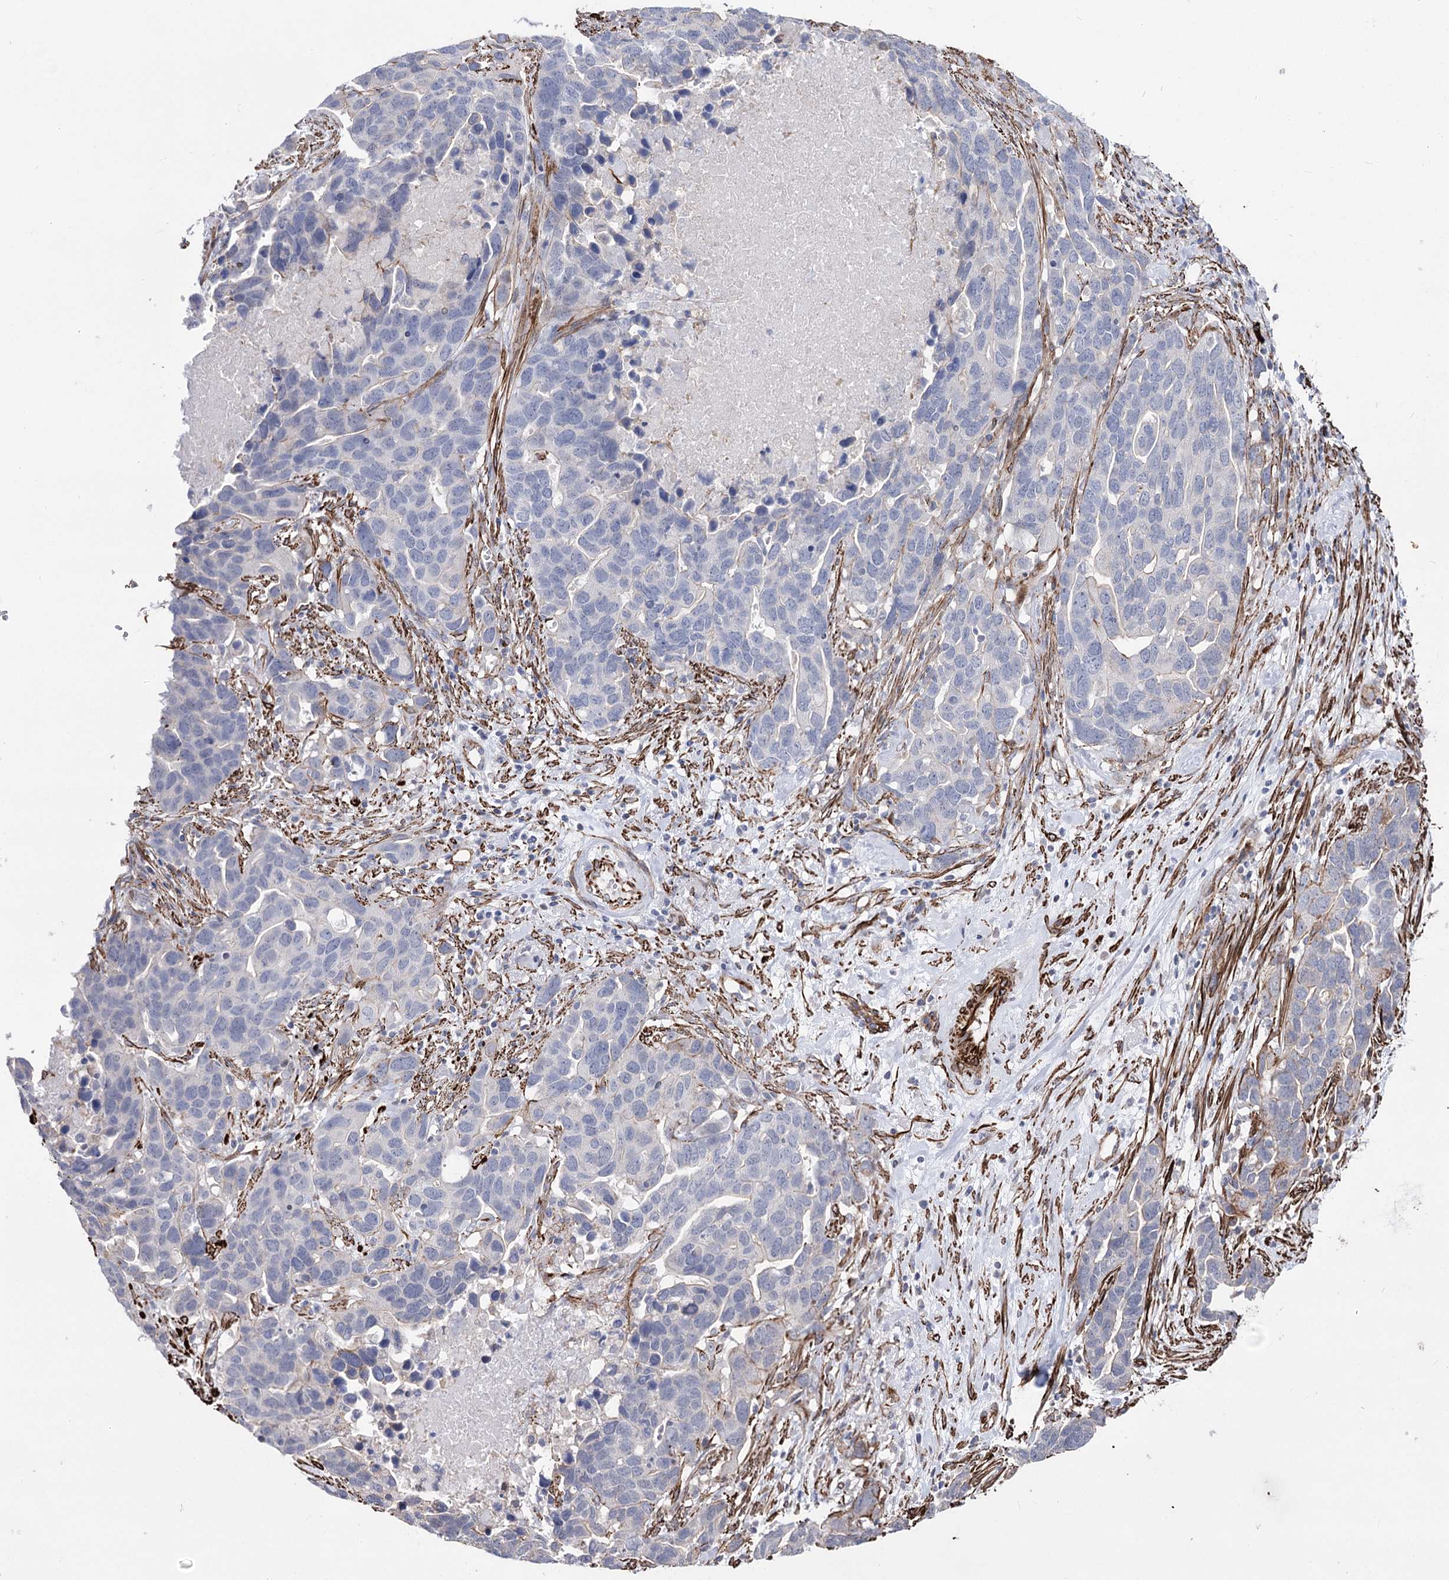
{"staining": {"intensity": "negative", "quantity": "none", "location": "none"}, "tissue": "ovarian cancer", "cell_type": "Tumor cells", "image_type": "cancer", "snomed": [{"axis": "morphology", "description": "Cystadenocarcinoma, serous, NOS"}, {"axis": "topography", "description": "Ovary"}], "caption": "Ovarian serous cystadenocarcinoma was stained to show a protein in brown. There is no significant expression in tumor cells.", "gene": "ARHGAP20", "patient": {"sex": "female", "age": 54}}